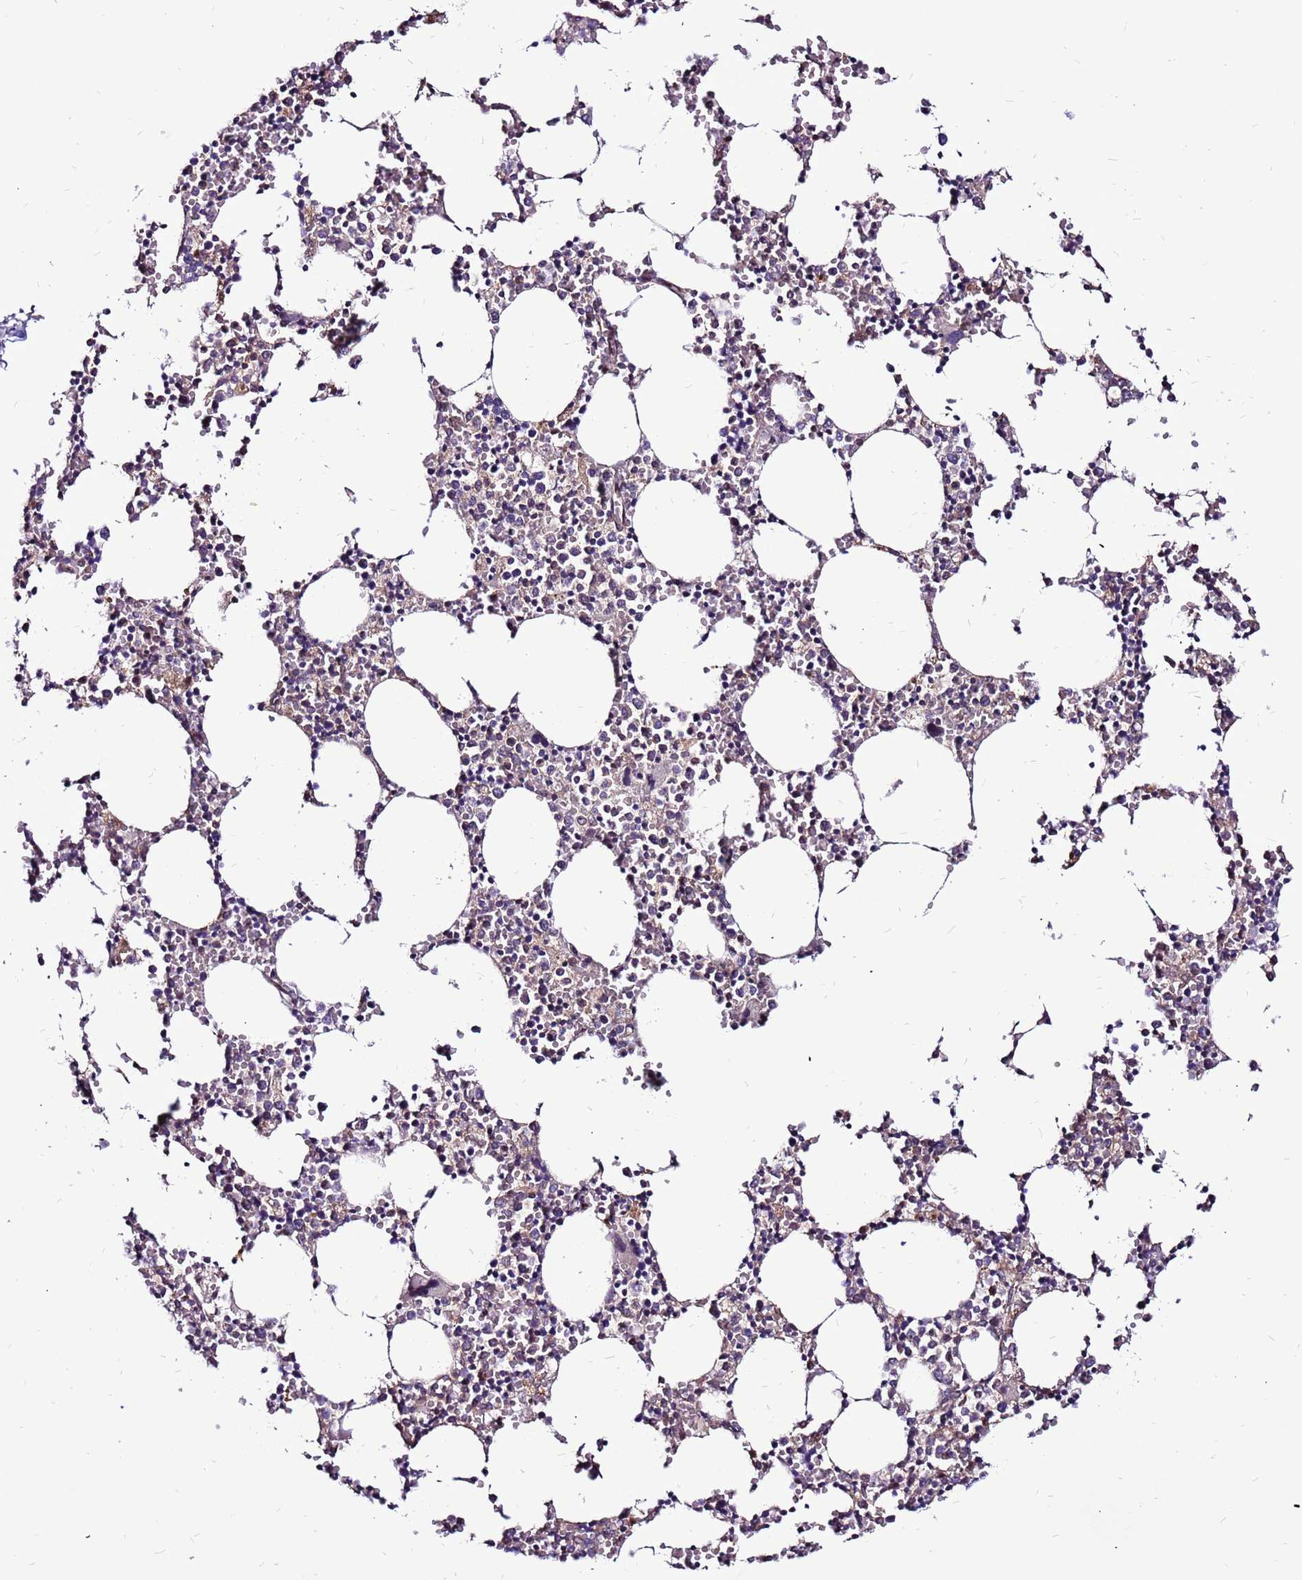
{"staining": {"intensity": "strong", "quantity": "25%-75%", "location": "cytoplasmic/membranous"}, "tissue": "bone marrow", "cell_type": "Hematopoietic cells", "image_type": "normal", "snomed": [{"axis": "morphology", "description": "Normal tissue, NOS"}, {"axis": "topography", "description": "Bone marrow"}], "caption": "Immunohistochemistry (IHC) photomicrograph of benign bone marrow: bone marrow stained using immunohistochemistry exhibits high levels of strong protein expression localized specifically in the cytoplasmic/membranous of hematopoietic cells, appearing as a cytoplasmic/membranous brown color.", "gene": "CCDC71", "patient": {"sex": "female", "age": 64}}